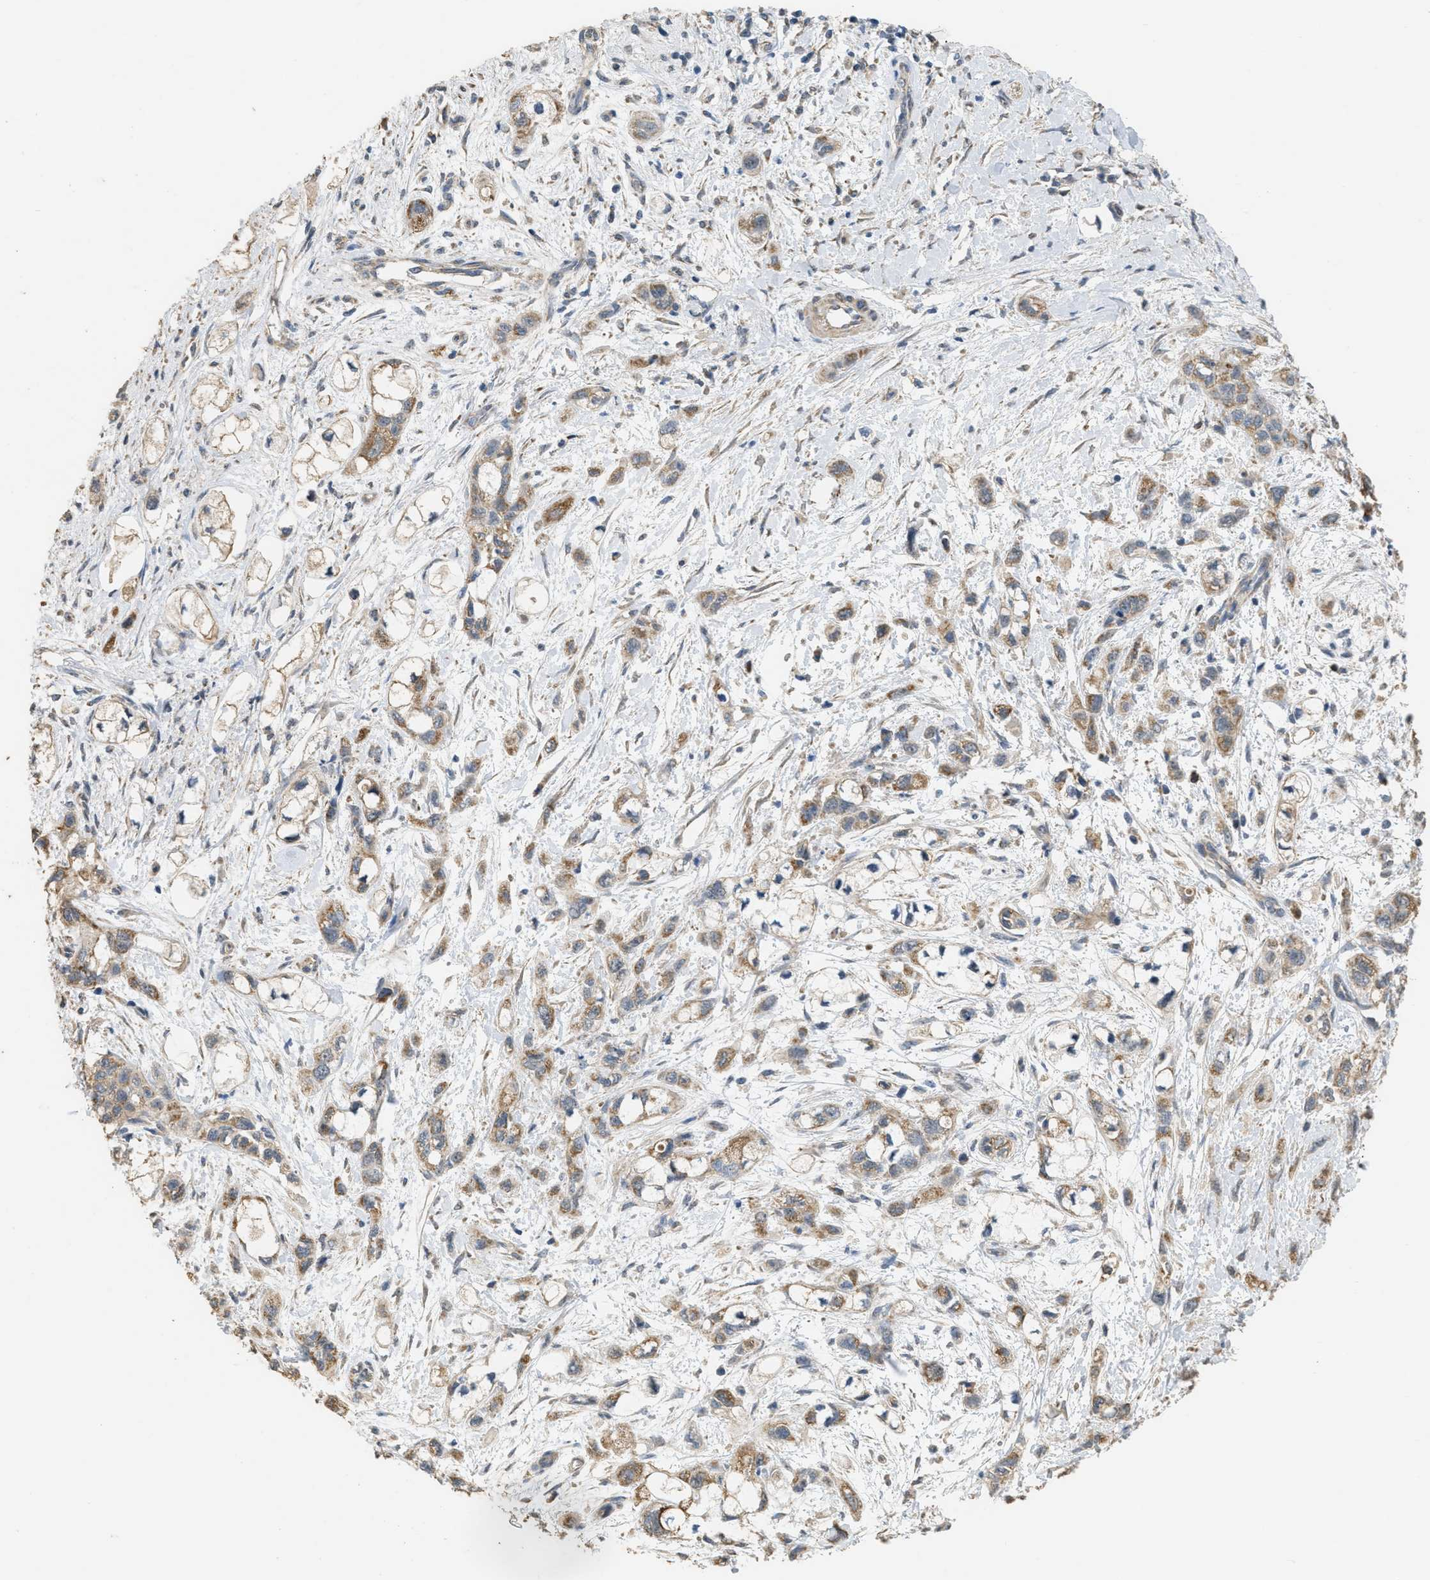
{"staining": {"intensity": "moderate", "quantity": ">75%", "location": "cytoplasmic/membranous"}, "tissue": "pancreatic cancer", "cell_type": "Tumor cells", "image_type": "cancer", "snomed": [{"axis": "morphology", "description": "Adenocarcinoma, NOS"}, {"axis": "topography", "description": "Pancreas"}], "caption": "Pancreatic cancer (adenocarcinoma) stained with a brown dye shows moderate cytoplasmic/membranous positive staining in about >75% of tumor cells.", "gene": "KCNA4", "patient": {"sex": "male", "age": 74}}